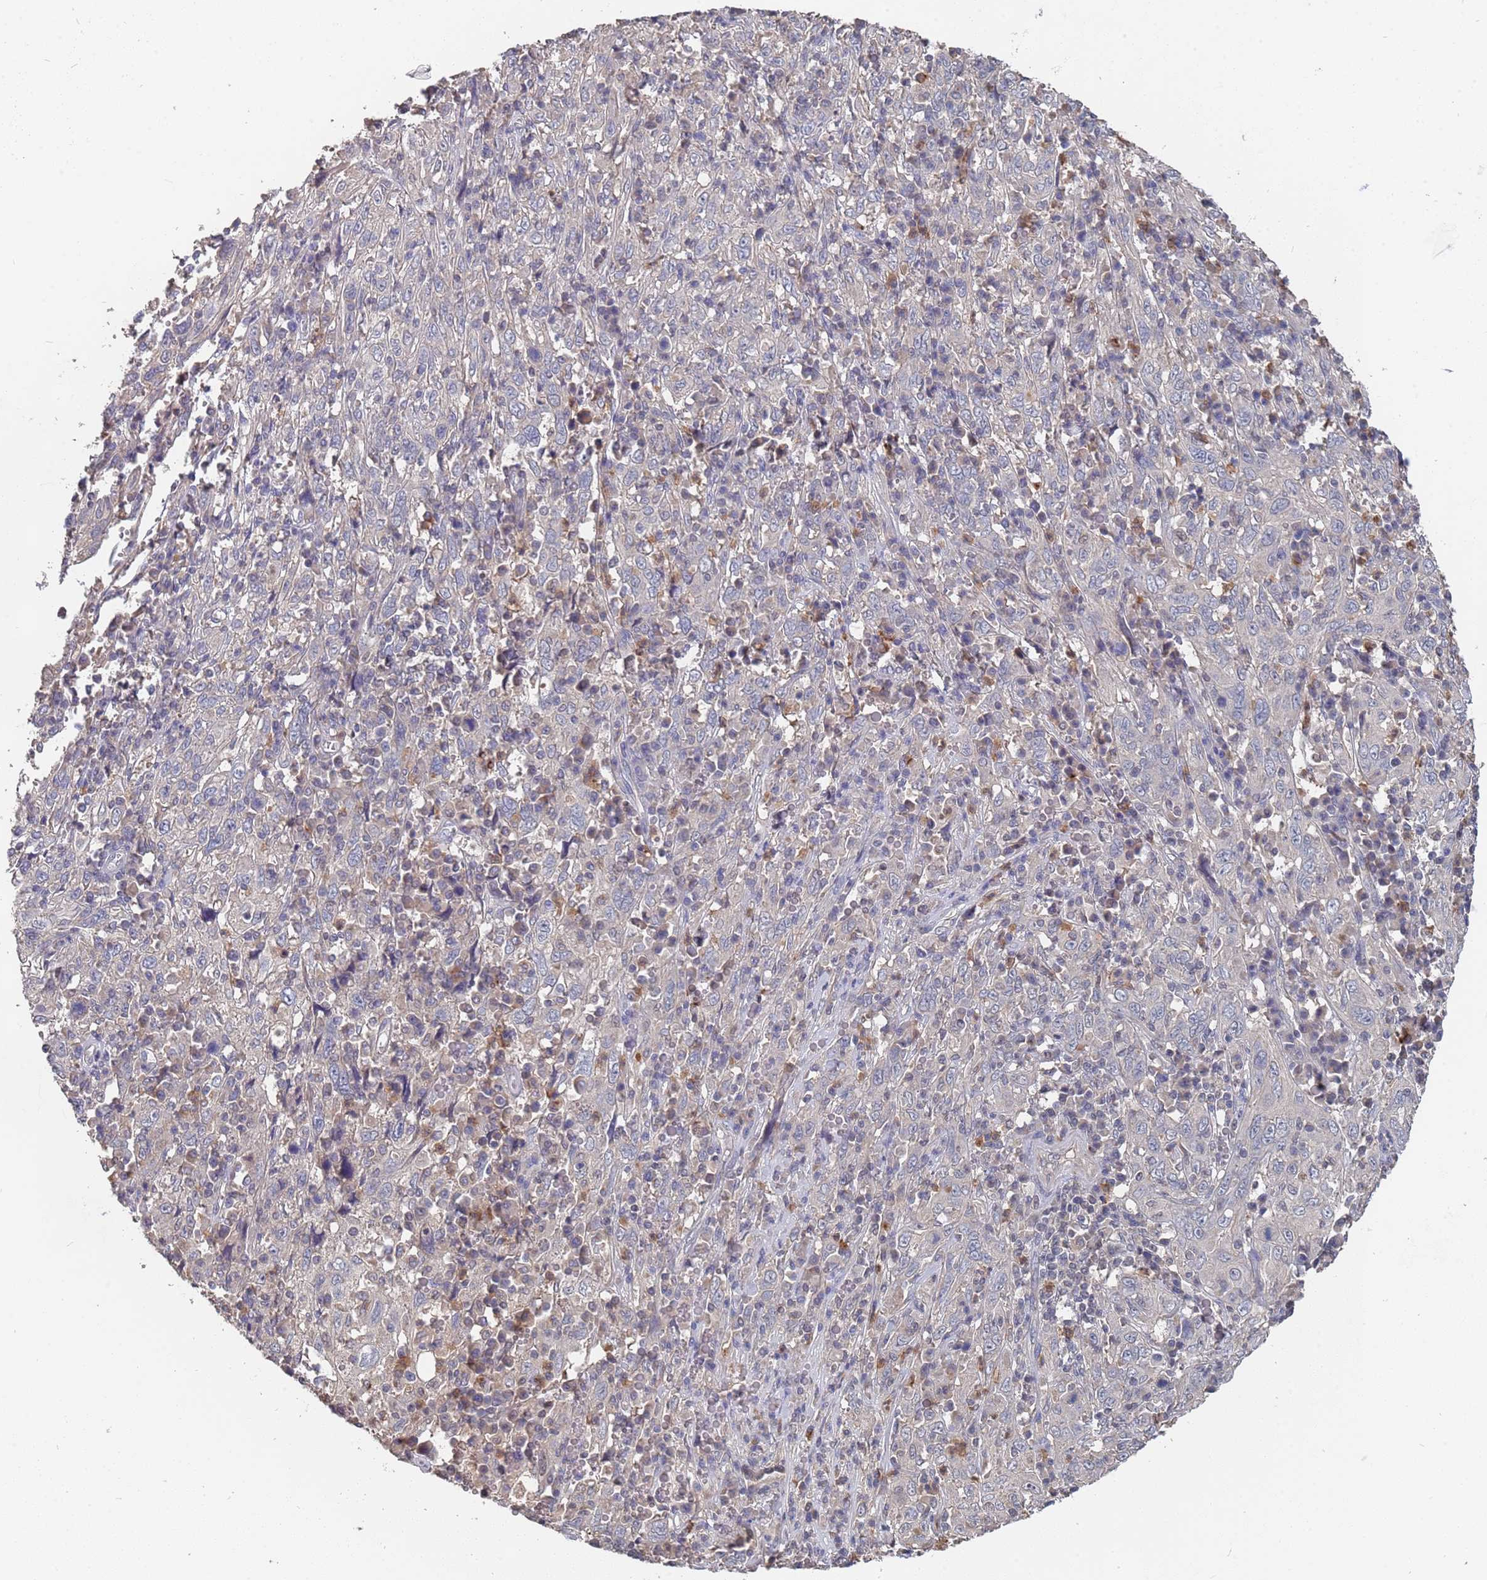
{"staining": {"intensity": "negative", "quantity": "none", "location": "none"}, "tissue": "cervical cancer", "cell_type": "Tumor cells", "image_type": "cancer", "snomed": [{"axis": "morphology", "description": "Squamous cell carcinoma, NOS"}, {"axis": "topography", "description": "Cervix"}], "caption": "The micrograph displays no staining of tumor cells in cervical cancer (squamous cell carcinoma). The staining is performed using DAB brown chromogen with nuclei counter-stained in using hematoxylin.", "gene": "TCEANC2", "patient": {"sex": "female", "age": 46}}